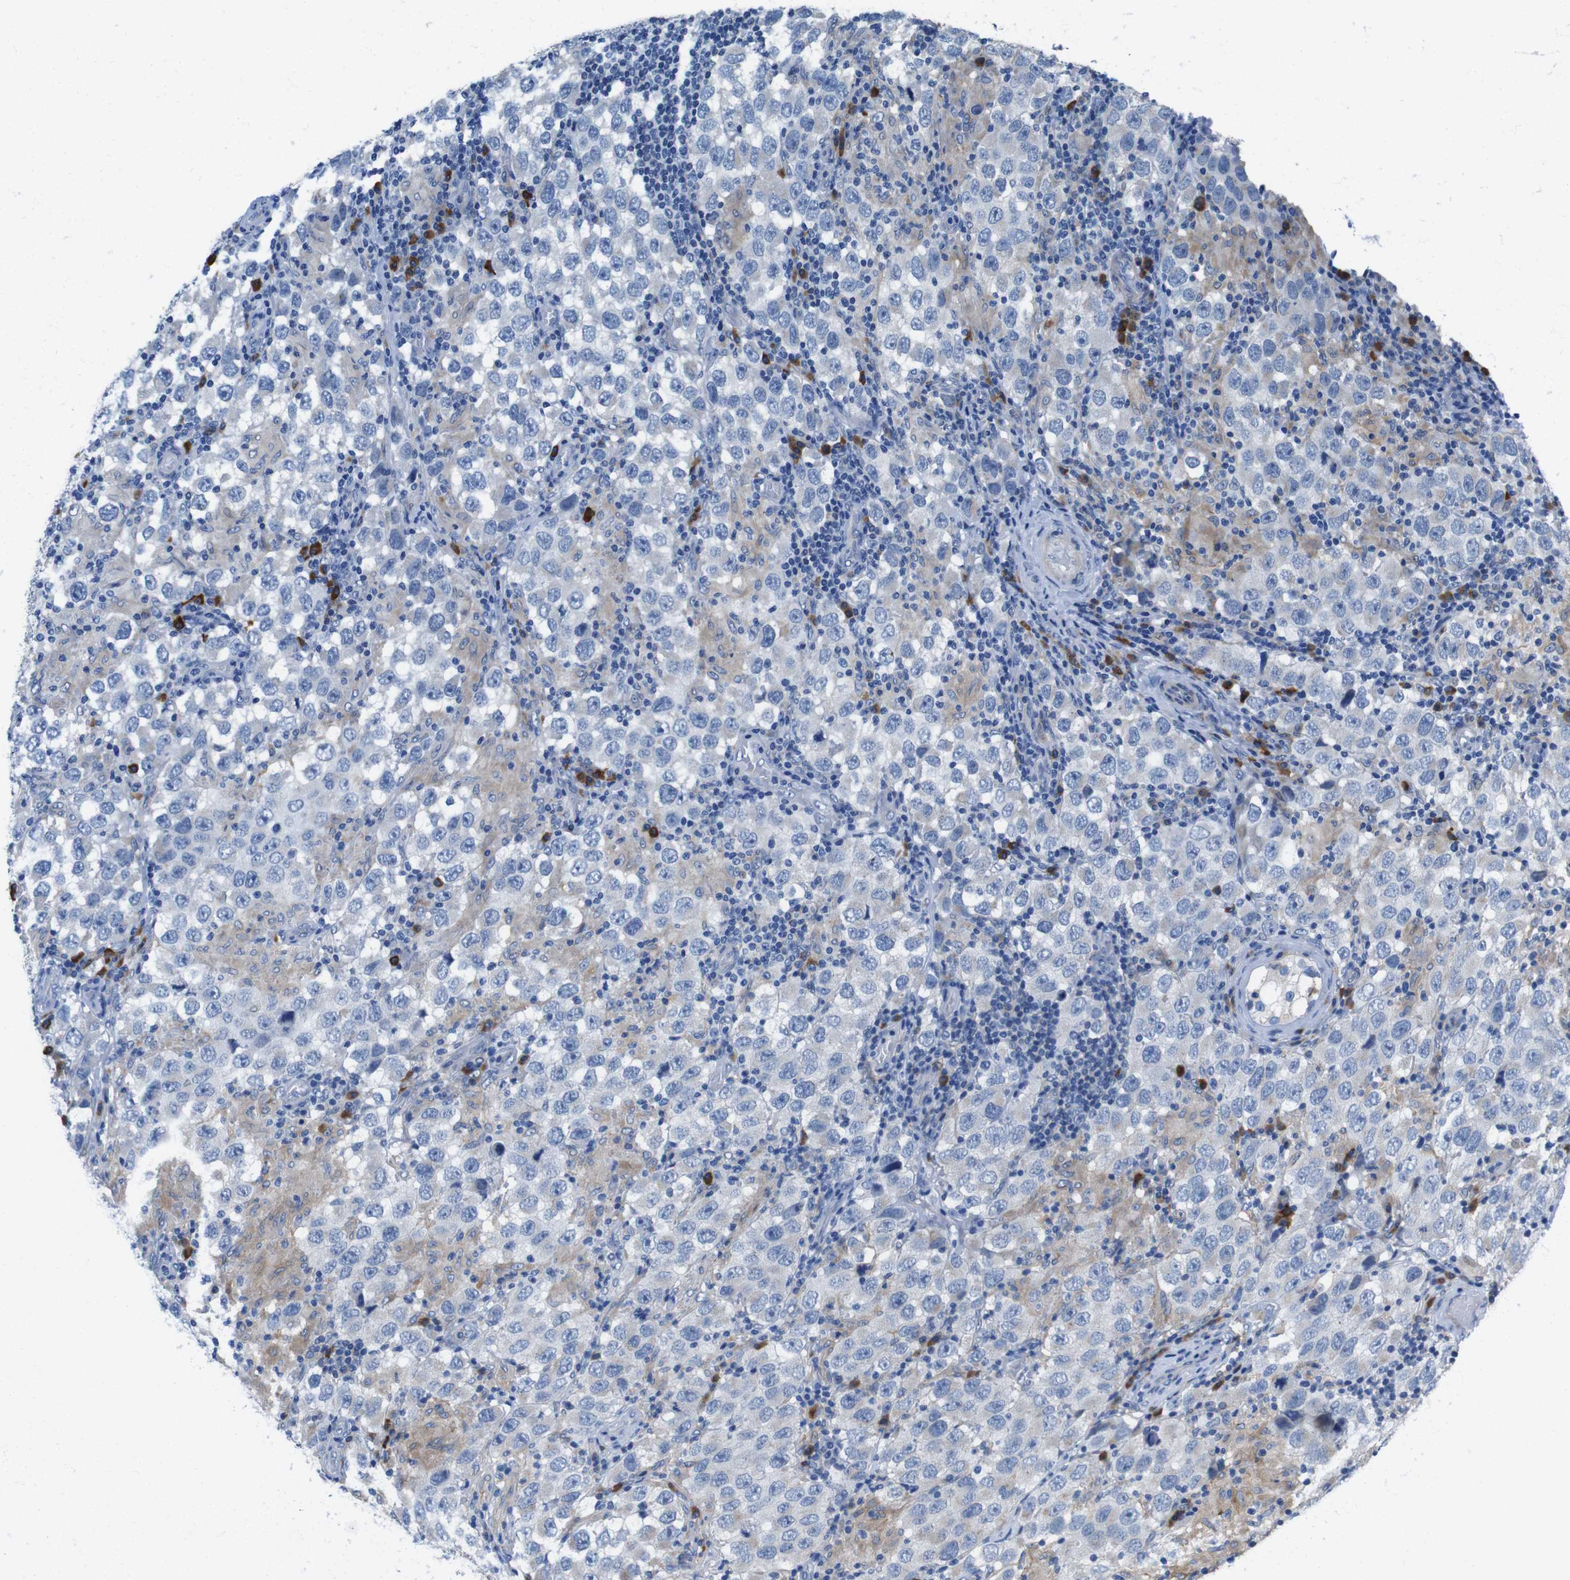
{"staining": {"intensity": "negative", "quantity": "none", "location": "none"}, "tissue": "testis cancer", "cell_type": "Tumor cells", "image_type": "cancer", "snomed": [{"axis": "morphology", "description": "Carcinoma, Embryonal, NOS"}, {"axis": "topography", "description": "Testis"}], "caption": "Tumor cells are negative for protein expression in human embryonal carcinoma (testis).", "gene": "CLMN", "patient": {"sex": "male", "age": 21}}